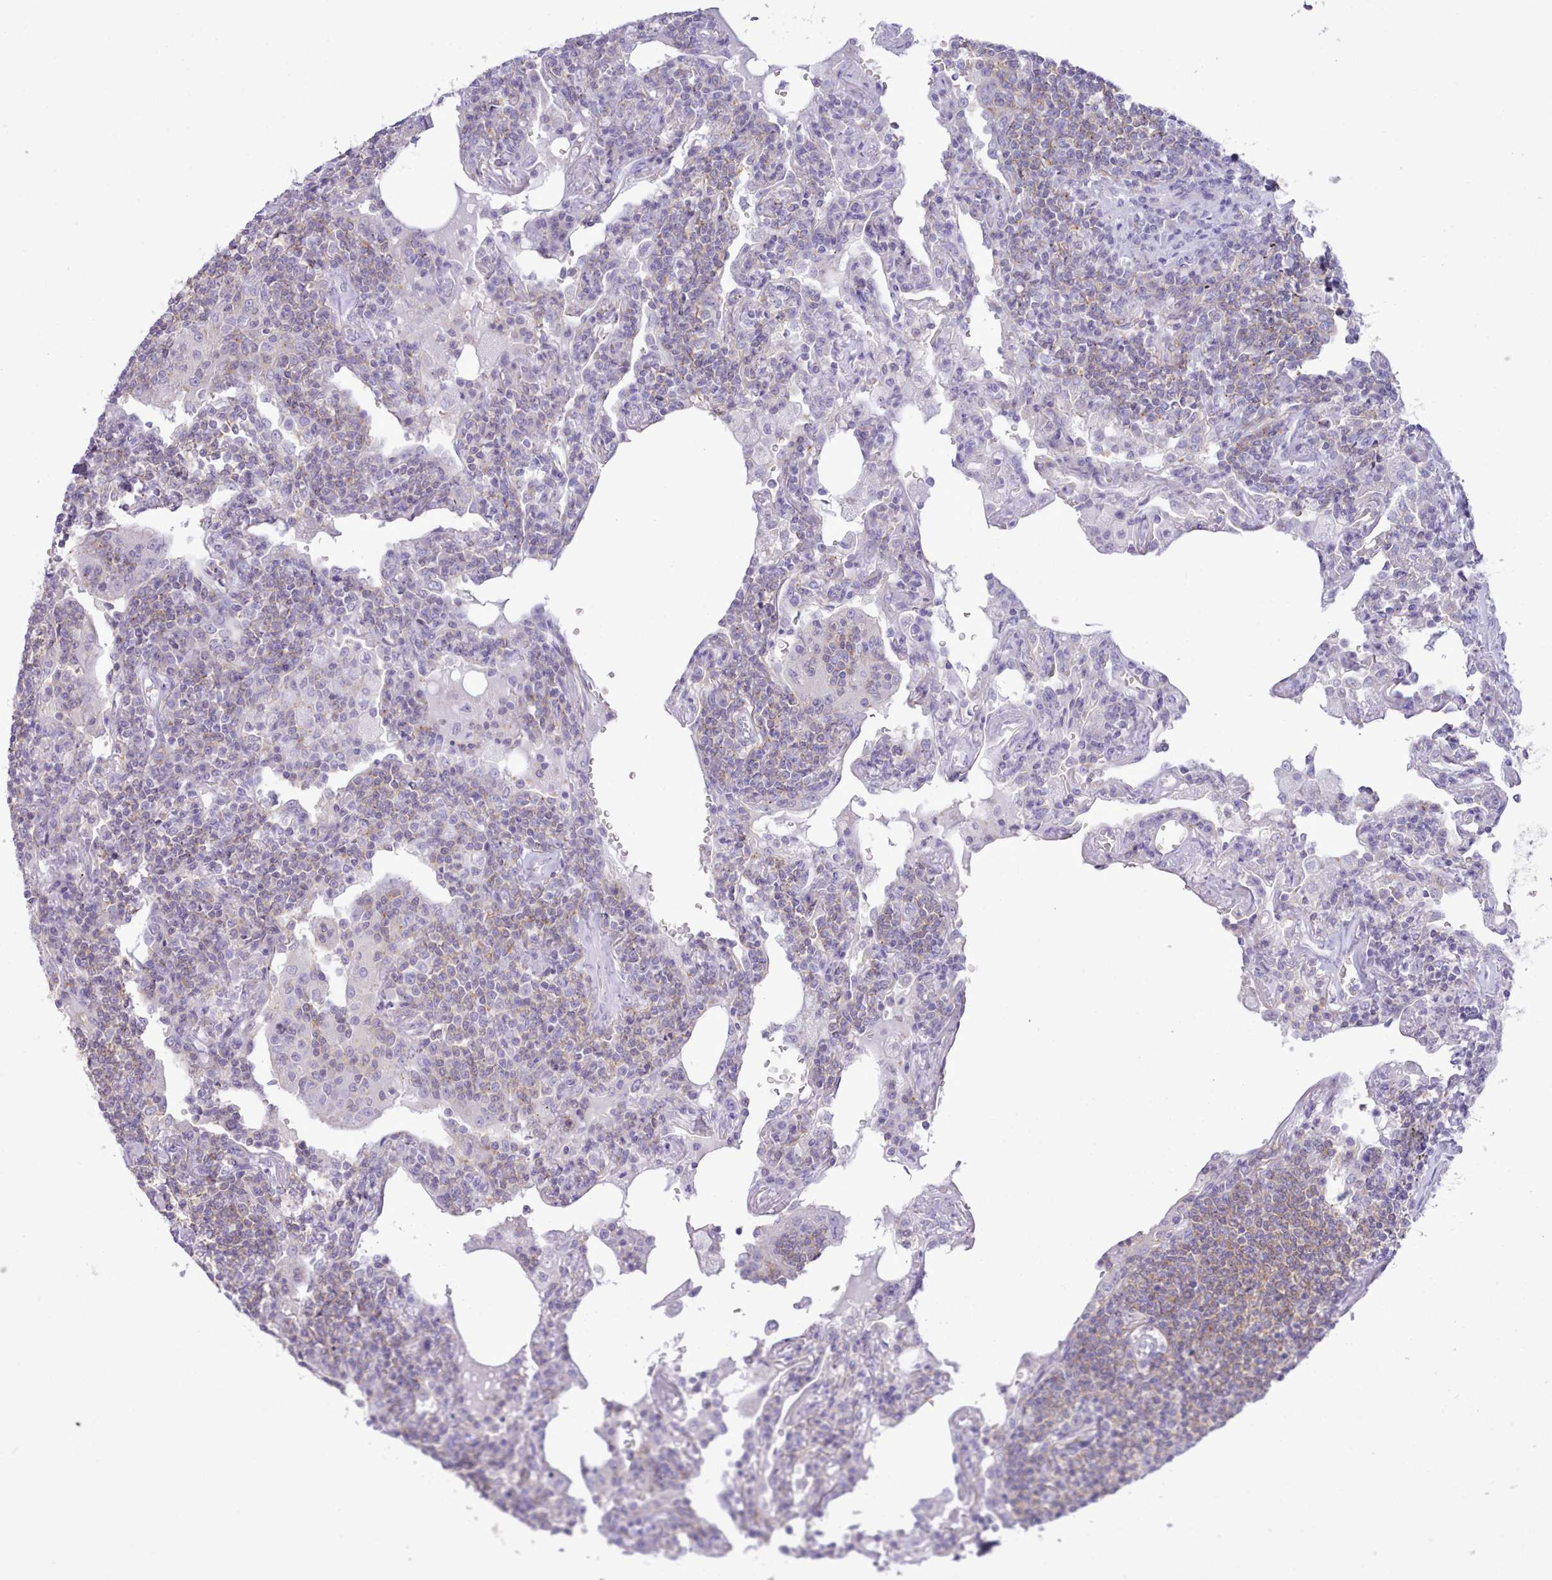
{"staining": {"intensity": "weak", "quantity": "25%-75%", "location": "cytoplasmic/membranous"}, "tissue": "lymphoma", "cell_type": "Tumor cells", "image_type": "cancer", "snomed": [{"axis": "morphology", "description": "Malignant lymphoma, non-Hodgkin's type, Low grade"}, {"axis": "topography", "description": "Lung"}], "caption": "This photomicrograph shows IHC staining of lymphoma, with low weak cytoplasmic/membranous staining in about 25%-75% of tumor cells.", "gene": "MDFI", "patient": {"sex": "female", "age": 71}}